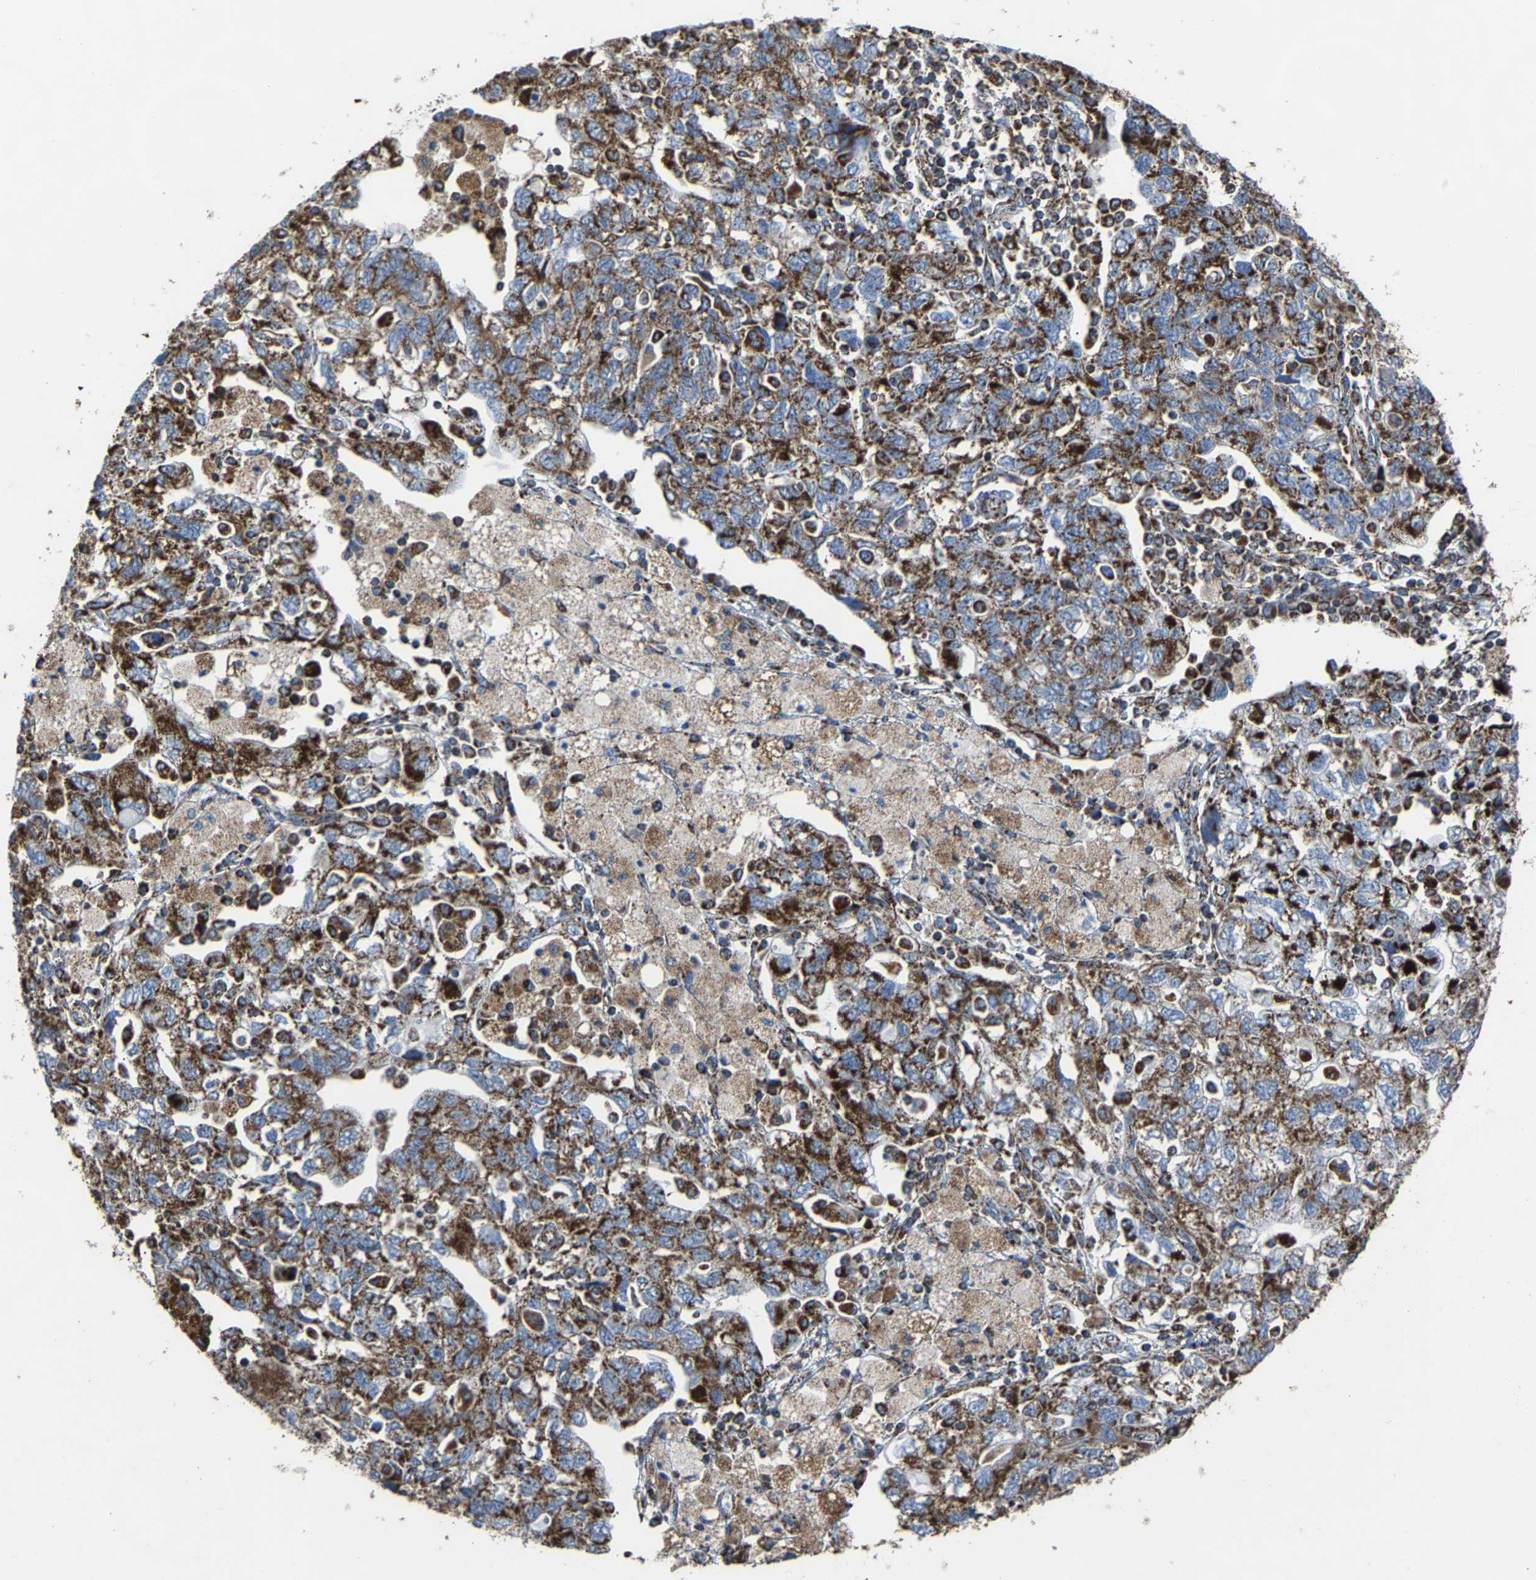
{"staining": {"intensity": "strong", "quantity": ">75%", "location": "cytoplasmic/membranous"}, "tissue": "ovarian cancer", "cell_type": "Tumor cells", "image_type": "cancer", "snomed": [{"axis": "morphology", "description": "Carcinoma, NOS"}, {"axis": "morphology", "description": "Cystadenocarcinoma, serous, NOS"}, {"axis": "topography", "description": "Ovary"}], "caption": "IHC of ovarian cancer (carcinoma) displays high levels of strong cytoplasmic/membranous expression in about >75% of tumor cells.", "gene": "NDUFV3", "patient": {"sex": "female", "age": 69}}